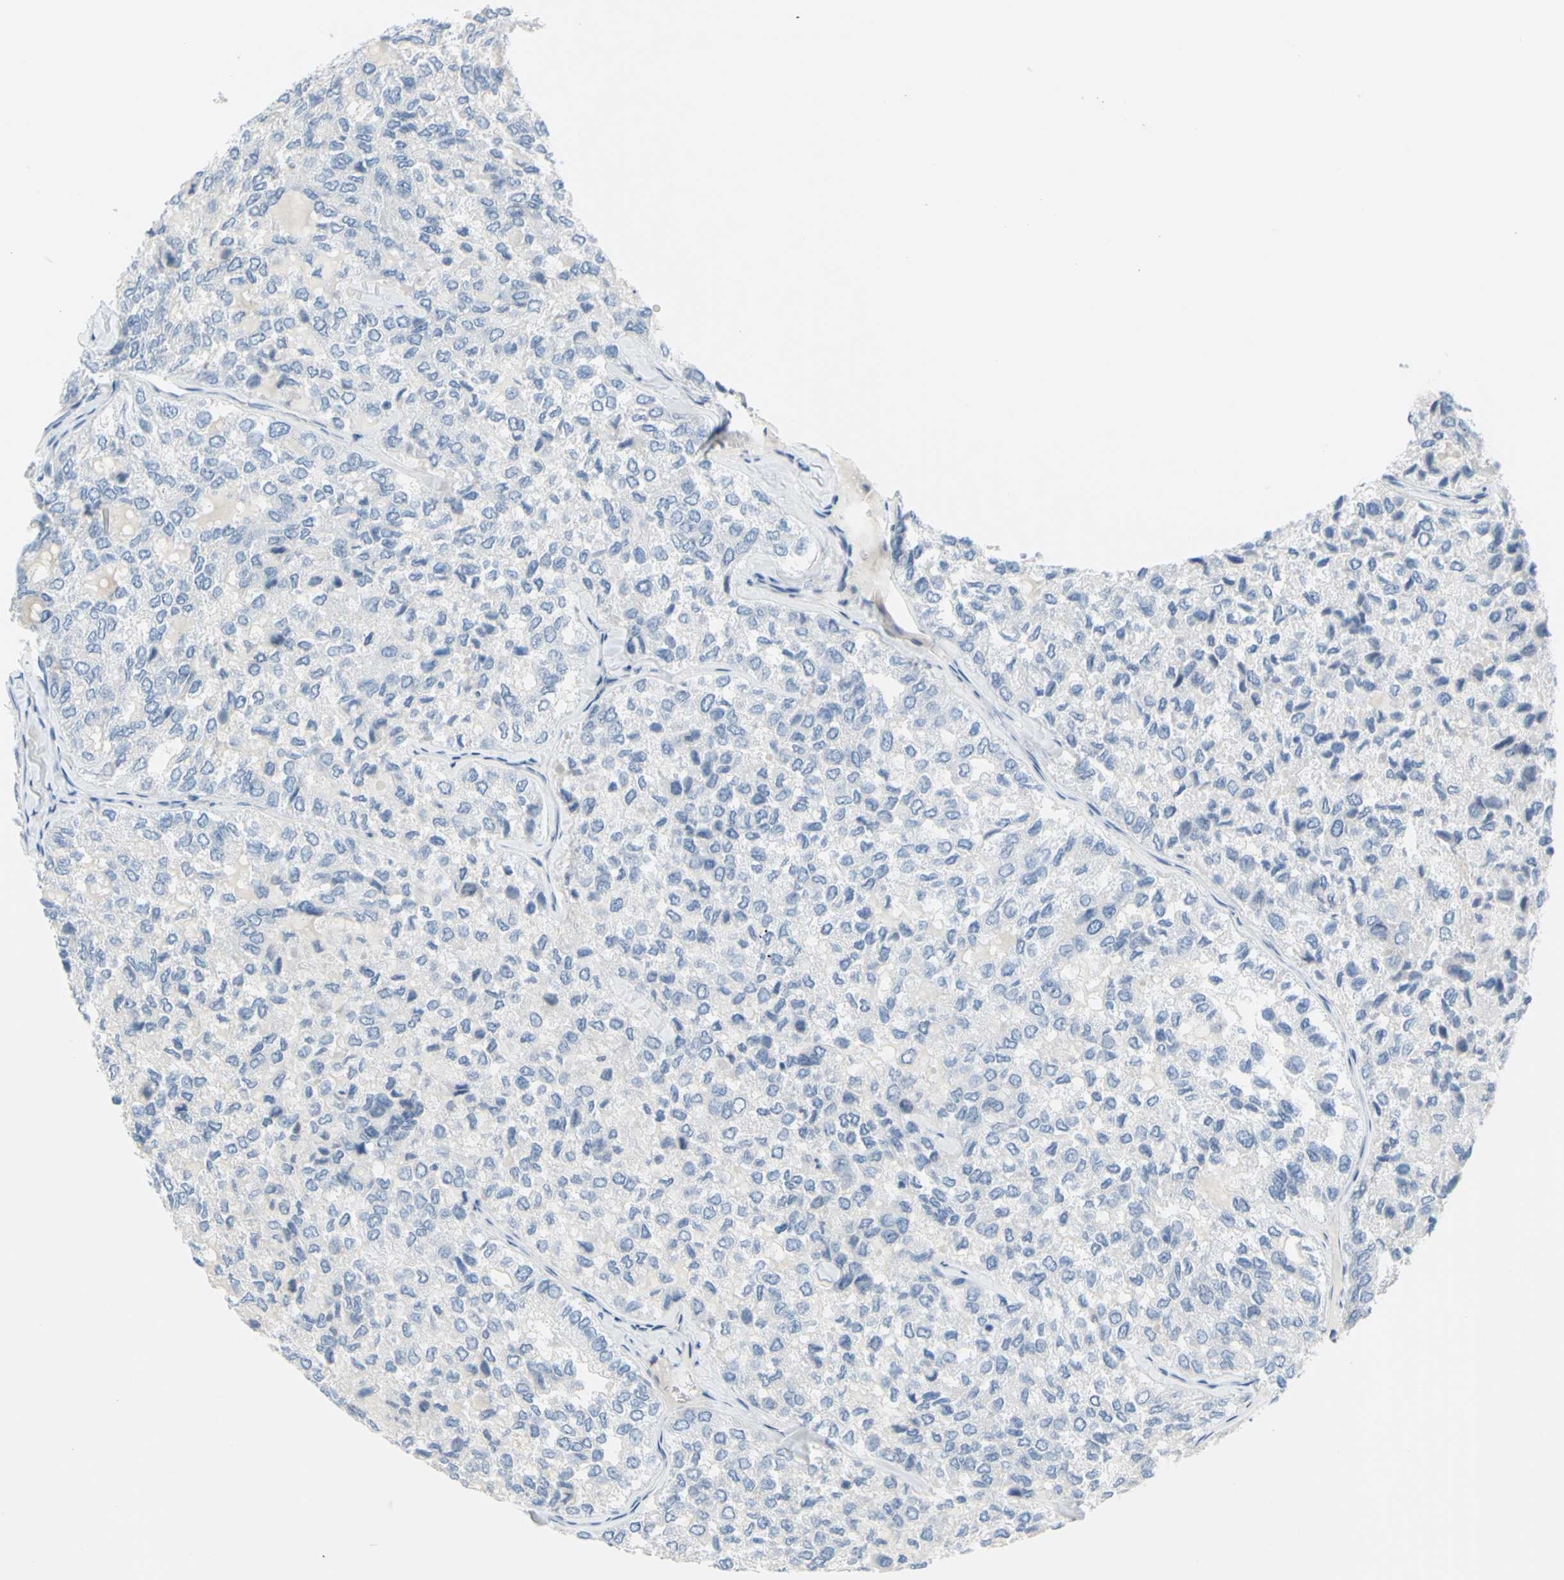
{"staining": {"intensity": "negative", "quantity": "none", "location": "none"}, "tissue": "thyroid cancer", "cell_type": "Tumor cells", "image_type": "cancer", "snomed": [{"axis": "morphology", "description": "Follicular adenoma carcinoma, NOS"}, {"axis": "topography", "description": "Thyroid gland"}], "caption": "Tumor cells are negative for brown protein staining in thyroid cancer.", "gene": "DCT", "patient": {"sex": "male", "age": 75}}